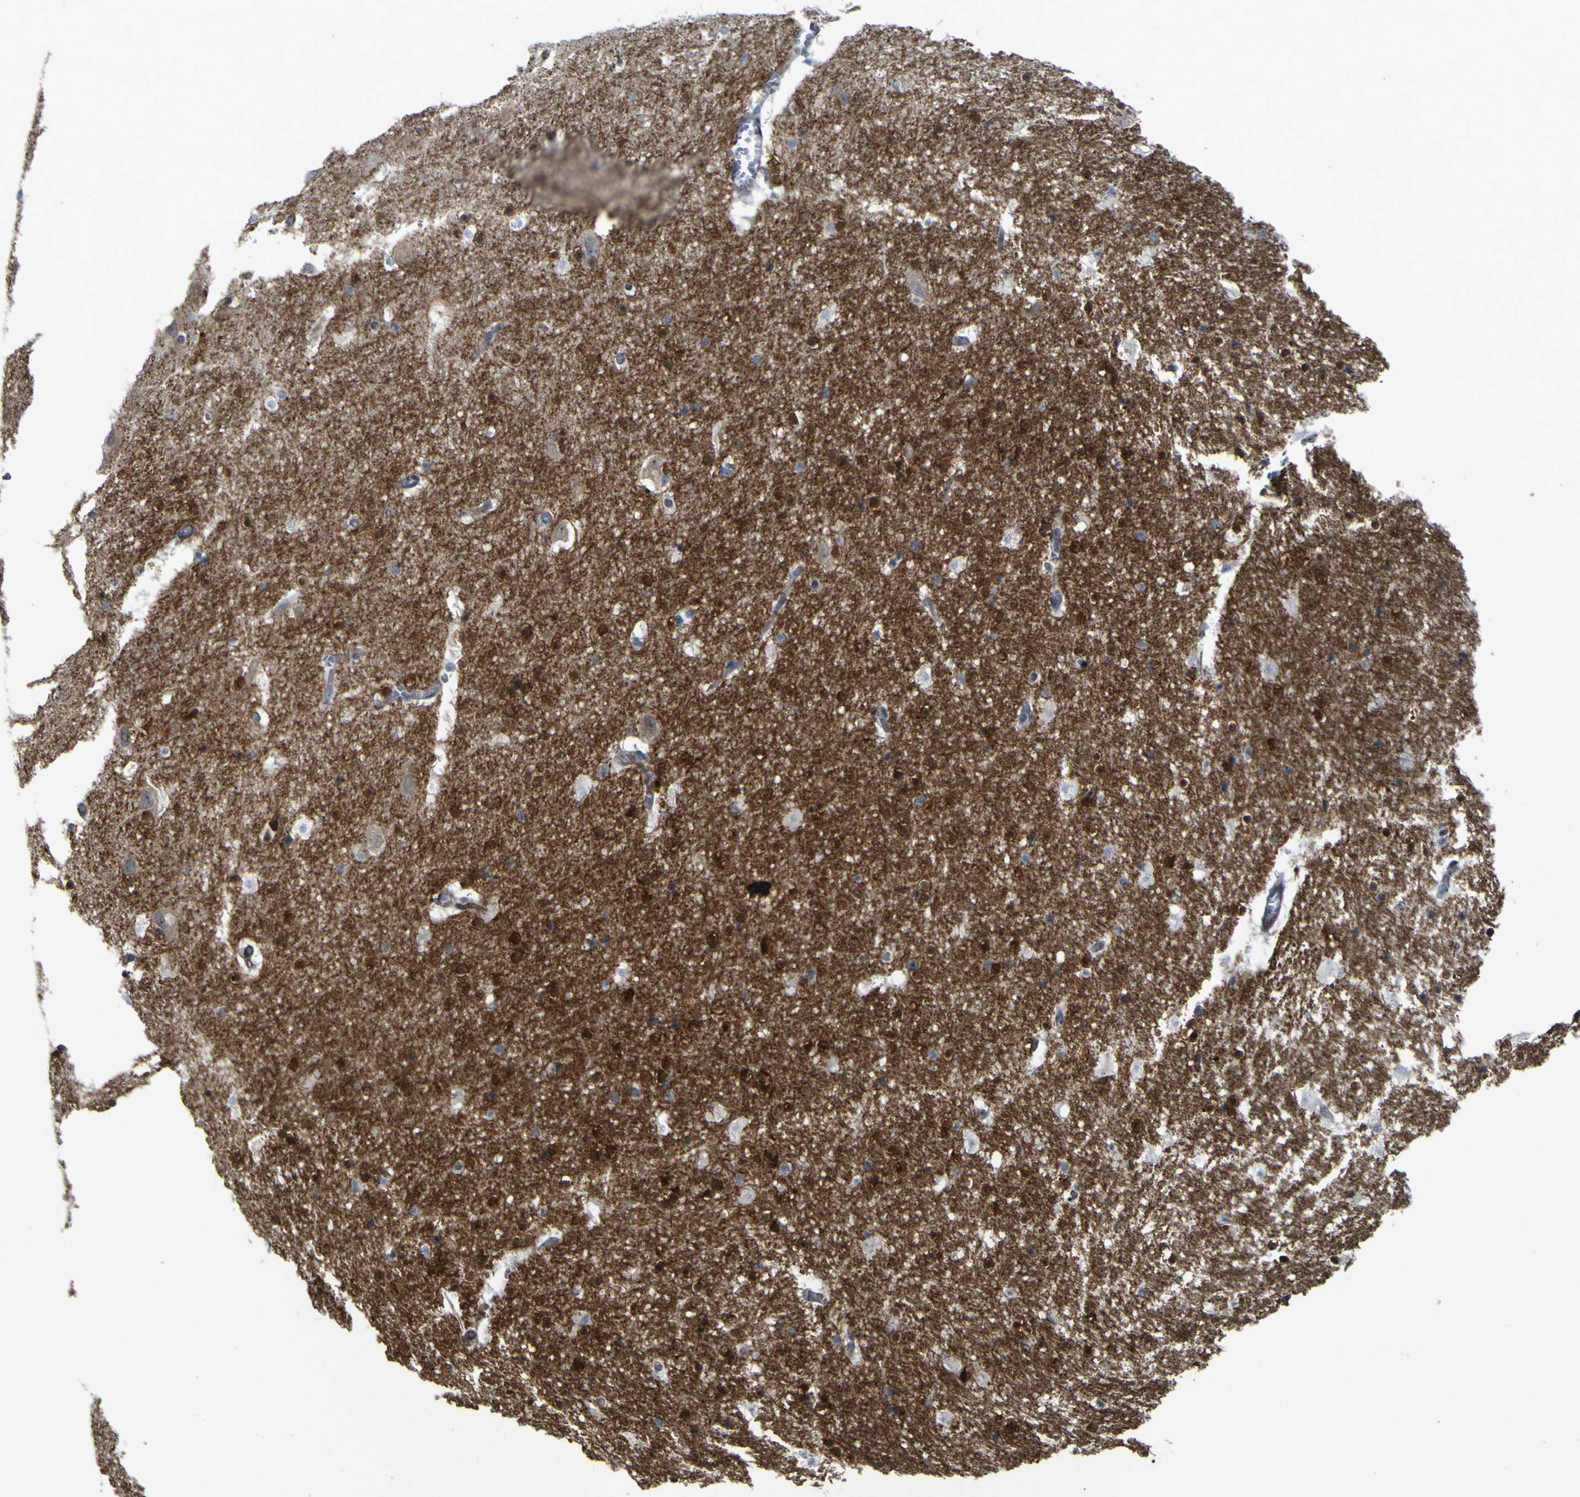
{"staining": {"intensity": "strong", "quantity": "25%-75%", "location": "cytoplasmic/membranous"}, "tissue": "hippocampus", "cell_type": "Glial cells", "image_type": "normal", "snomed": [{"axis": "morphology", "description": "Normal tissue, NOS"}, {"axis": "topography", "description": "Hippocampus"}], "caption": "Protein analysis of benign hippocampus shows strong cytoplasmic/membranous staining in about 25%-75% of glial cells. The staining is performed using DAB brown chromogen to label protein expression. The nuclei are counter-stained blue using hematoxylin.", "gene": "JPH1", "patient": {"sex": "male", "age": 45}}